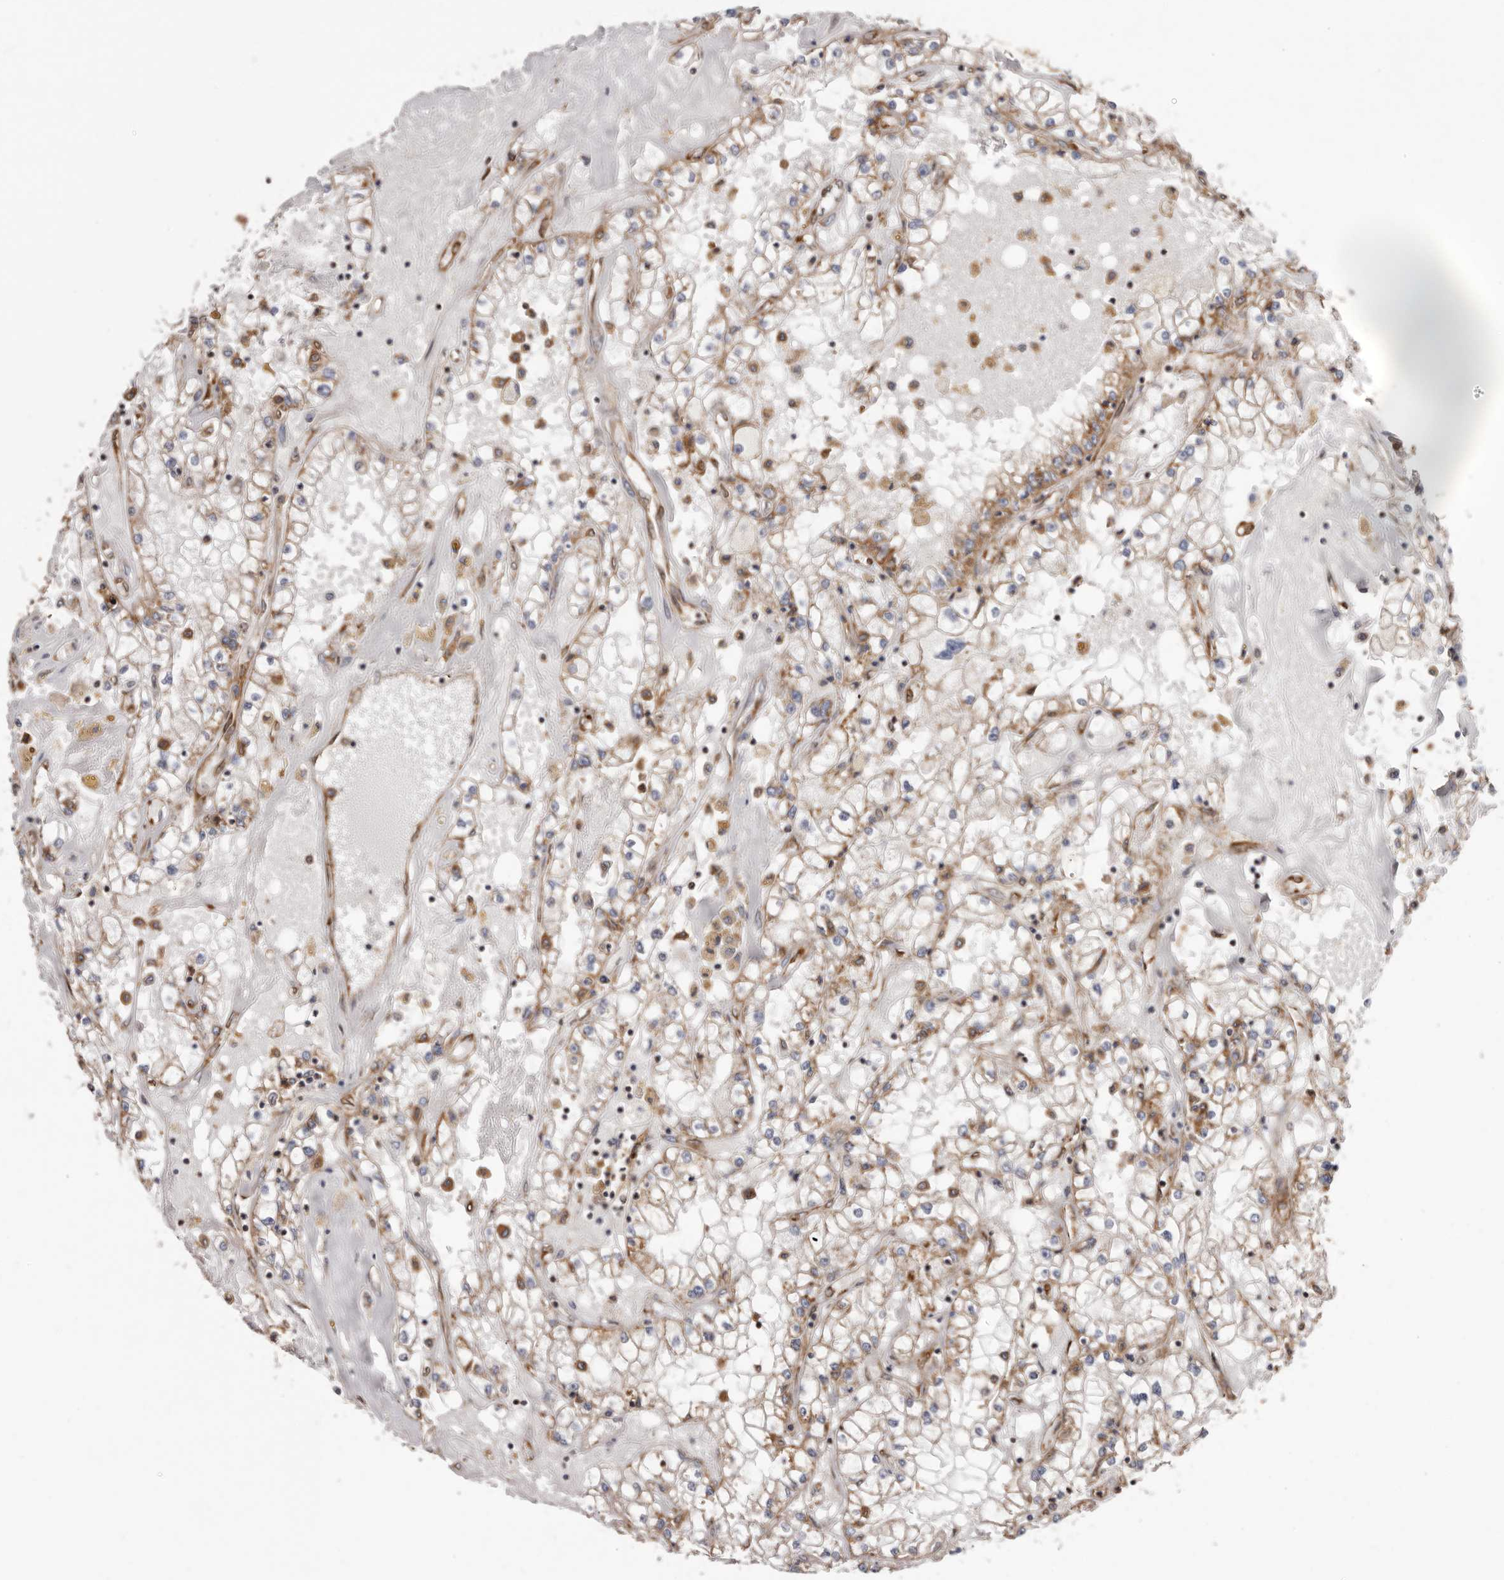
{"staining": {"intensity": "weak", "quantity": "<25%", "location": "cytoplasmic/membranous"}, "tissue": "renal cancer", "cell_type": "Tumor cells", "image_type": "cancer", "snomed": [{"axis": "morphology", "description": "Adenocarcinoma, NOS"}, {"axis": "topography", "description": "Kidney"}], "caption": "DAB (3,3'-diaminobenzidine) immunohistochemical staining of renal cancer (adenocarcinoma) reveals no significant expression in tumor cells. (DAB immunohistochemistry with hematoxylin counter stain).", "gene": "COQ8B", "patient": {"sex": "male", "age": 56}}